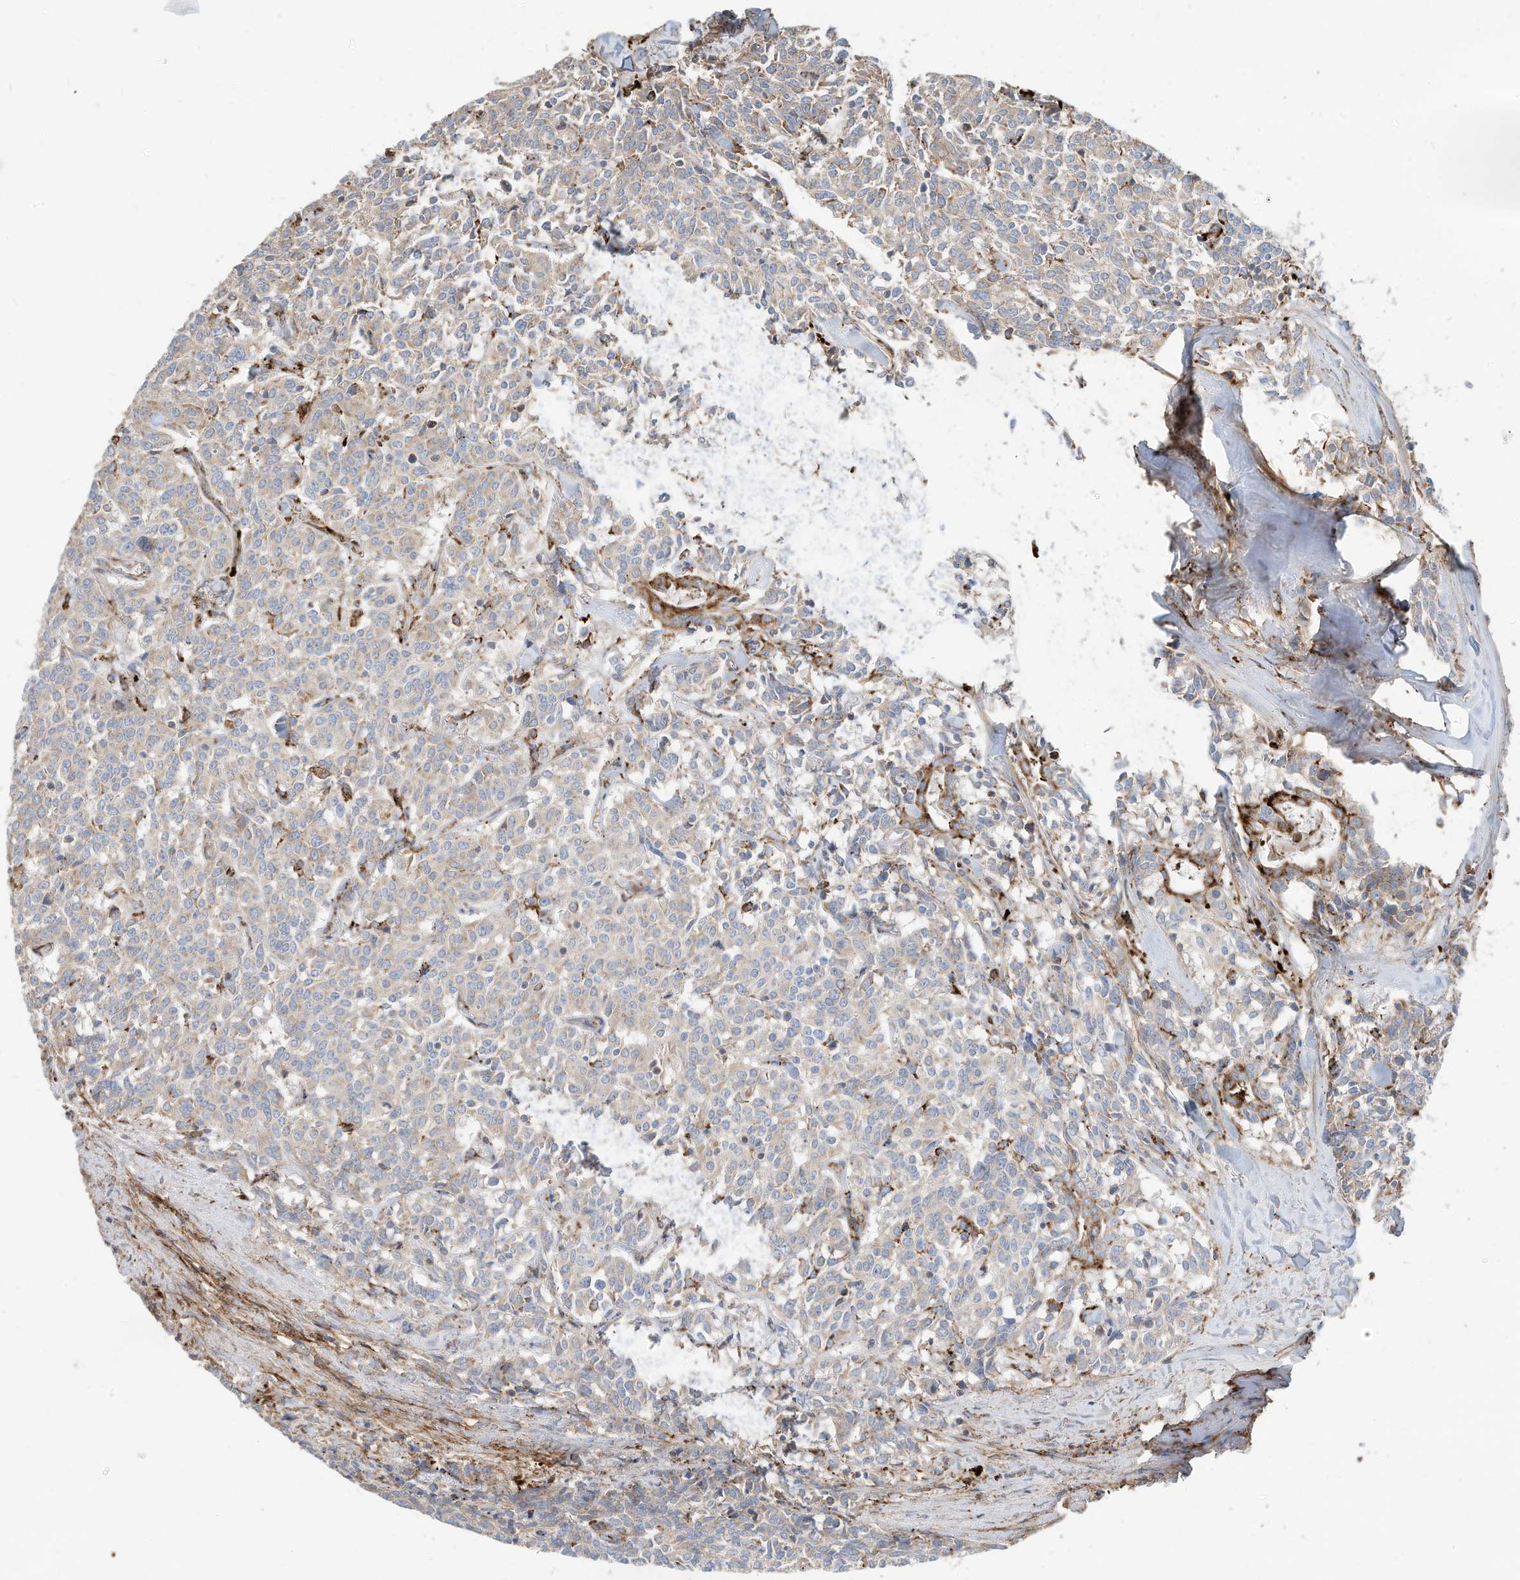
{"staining": {"intensity": "weak", "quantity": "<25%", "location": "cytoplasmic/membranous"}, "tissue": "carcinoid", "cell_type": "Tumor cells", "image_type": "cancer", "snomed": [{"axis": "morphology", "description": "Carcinoid, malignant, NOS"}, {"axis": "topography", "description": "Lung"}], "caption": "Malignant carcinoid was stained to show a protein in brown. There is no significant expression in tumor cells.", "gene": "TRNAU1AP", "patient": {"sex": "female", "age": 46}}